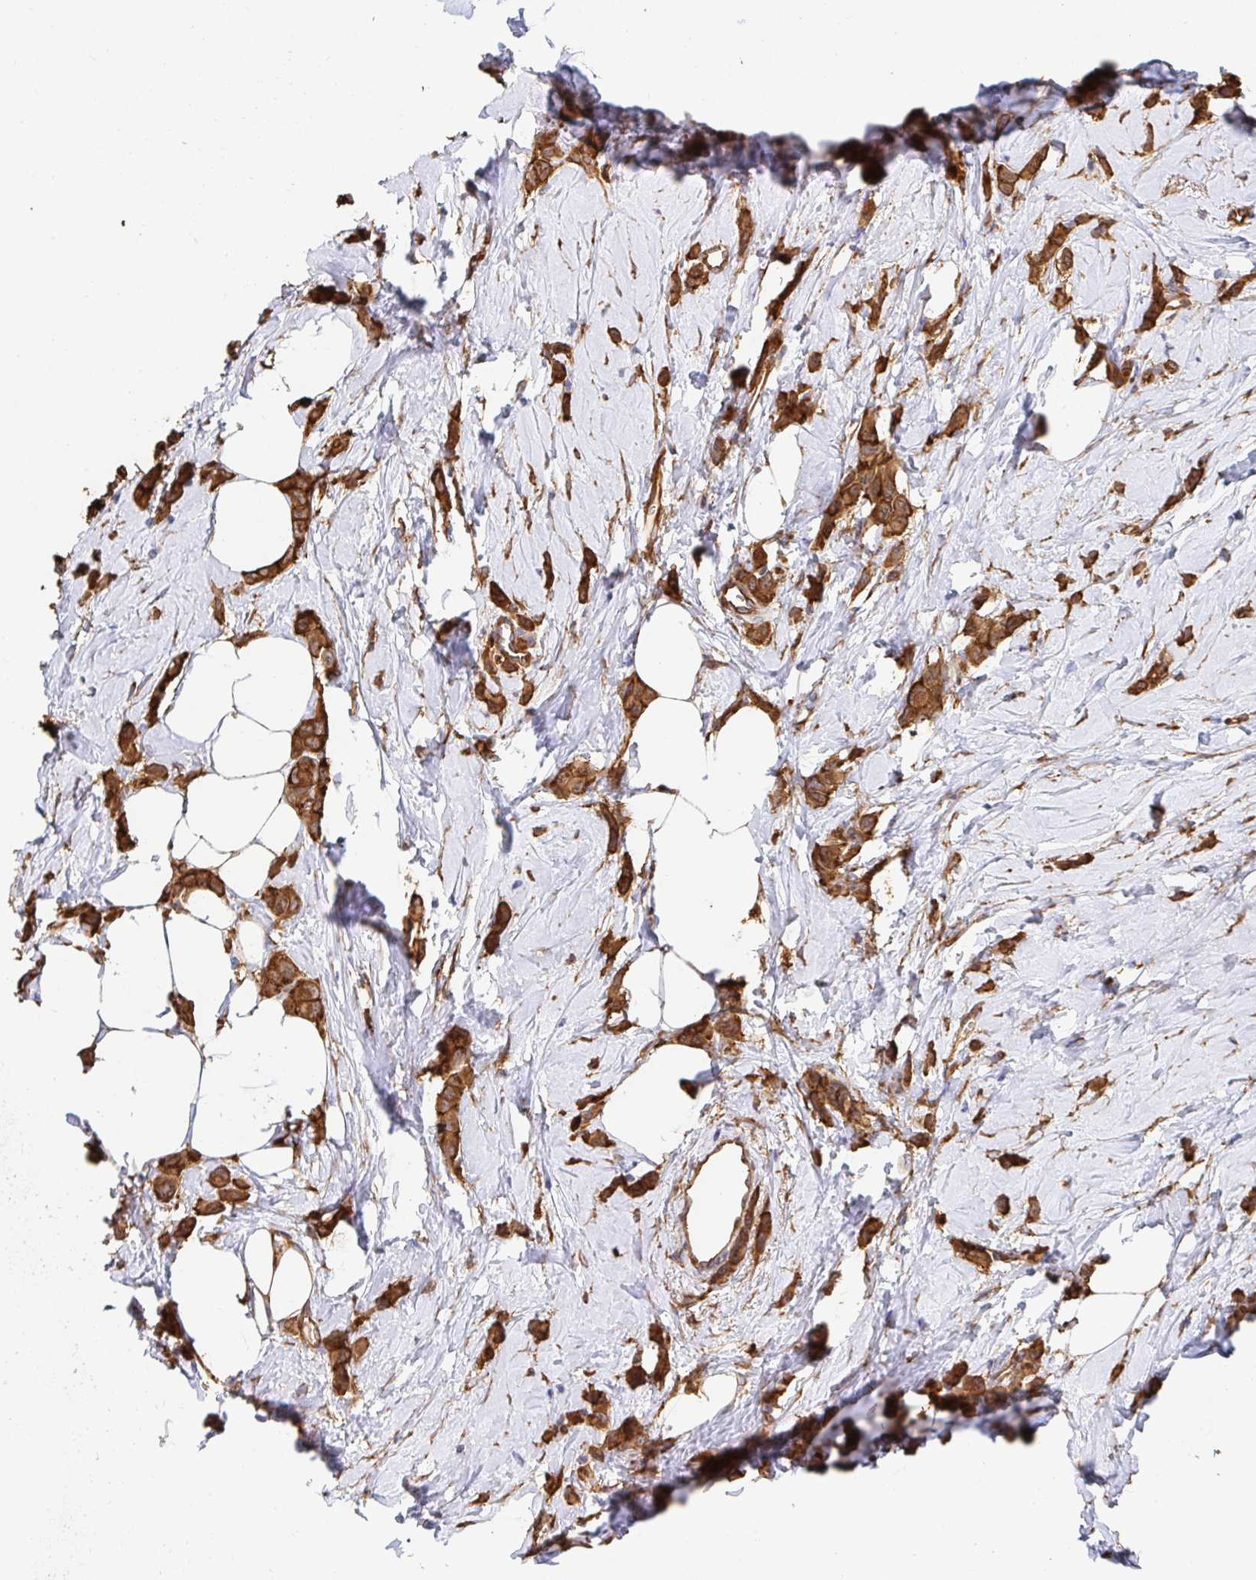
{"staining": {"intensity": "strong", "quantity": ">75%", "location": "cytoplasmic/membranous"}, "tissue": "breast cancer", "cell_type": "Tumor cells", "image_type": "cancer", "snomed": [{"axis": "morphology", "description": "Lobular carcinoma"}, {"axis": "topography", "description": "Breast"}], "caption": "This micrograph shows breast cancer stained with immunohistochemistry (IHC) to label a protein in brown. The cytoplasmic/membranous of tumor cells show strong positivity for the protein. Nuclei are counter-stained blue.", "gene": "CTTN", "patient": {"sex": "female", "age": 66}}